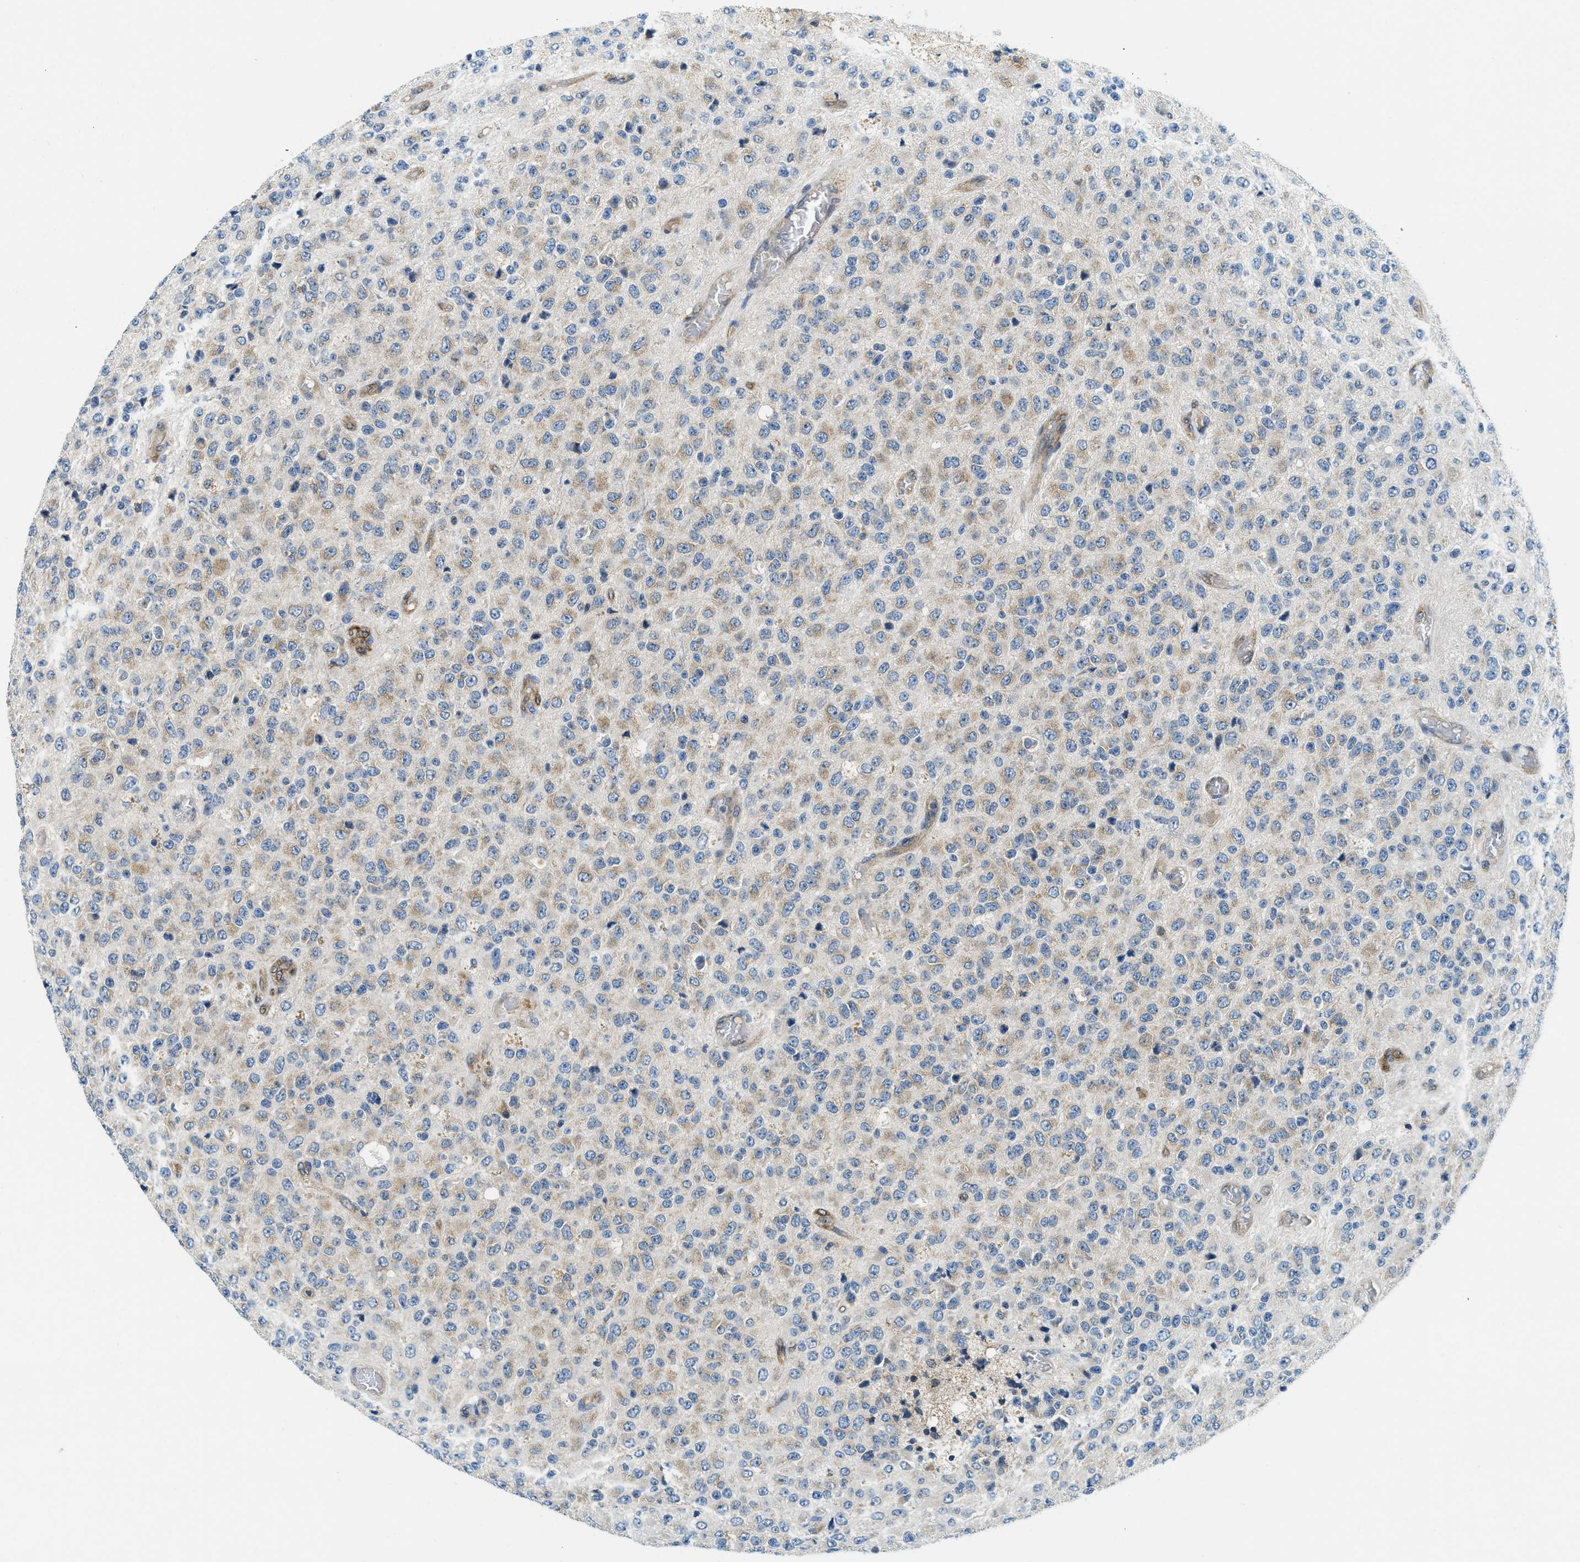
{"staining": {"intensity": "weak", "quantity": ">75%", "location": "cytoplasmic/membranous"}, "tissue": "glioma", "cell_type": "Tumor cells", "image_type": "cancer", "snomed": [{"axis": "morphology", "description": "Glioma, malignant, High grade"}, {"axis": "topography", "description": "pancreas cauda"}], "caption": "Human glioma stained for a protein (brown) demonstrates weak cytoplasmic/membranous positive staining in approximately >75% of tumor cells.", "gene": "BCAP31", "patient": {"sex": "male", "age": 60}}